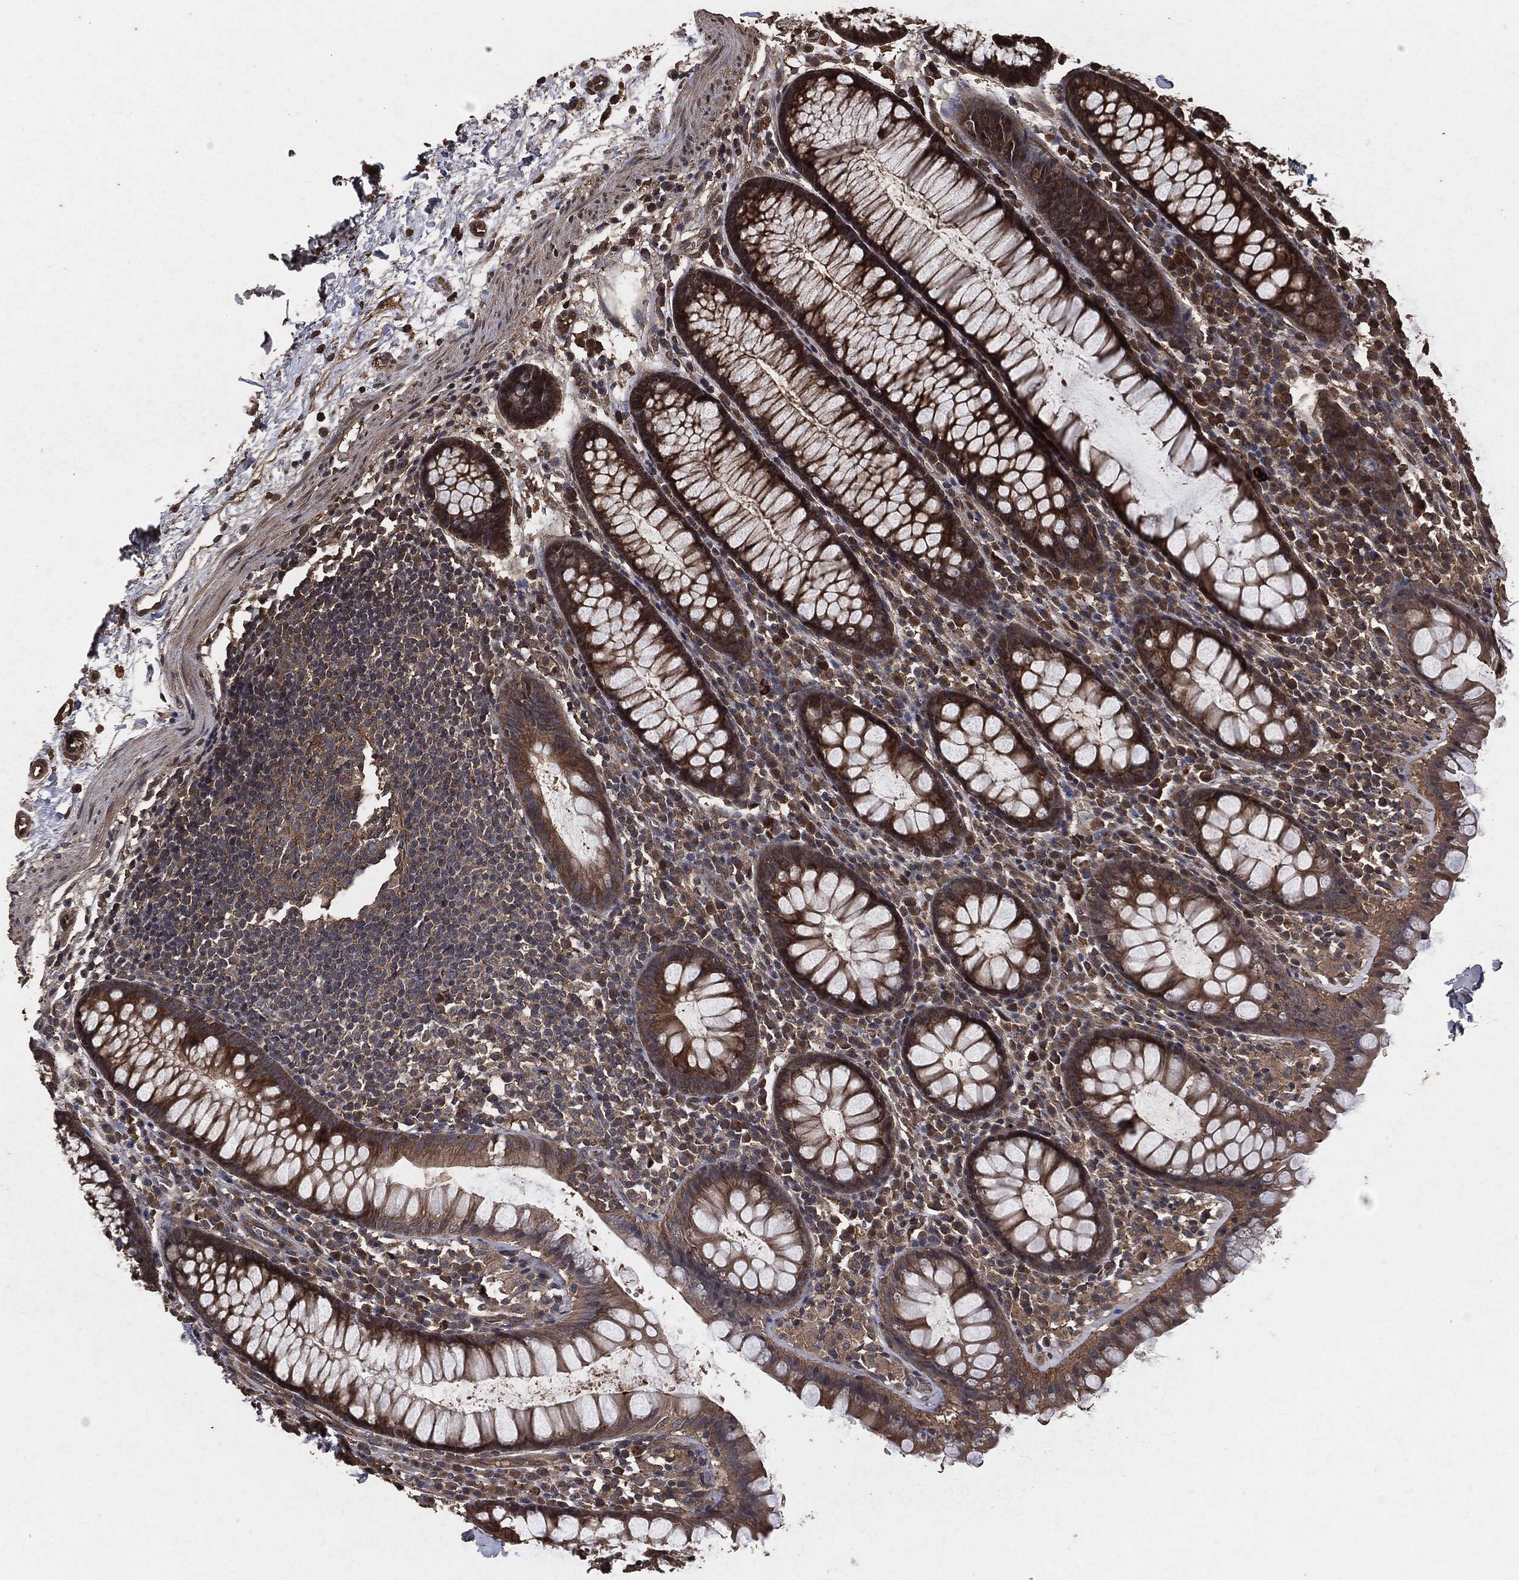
{"staining": {"intensity": "moderate", "quantity": "25%-75%", "location": "cytoplasmic/membranous"}, "tissue": "colon", "cell_type": "Endothelial cells", "image_type": "normal", "snomed": [{"axis": "morphology", "description": "Normal tissue, NOS"}, {"axis": "topography", "description": "Colon"}], "caption": "Benign colon demonstrates moderate cytoplasmic/membranous positivity in about 25%-75% of endothelial cells, visualized by immunohistochemistry.", "gene": "AKT1S1", "patient": {"sex": "male", "age": 76}}